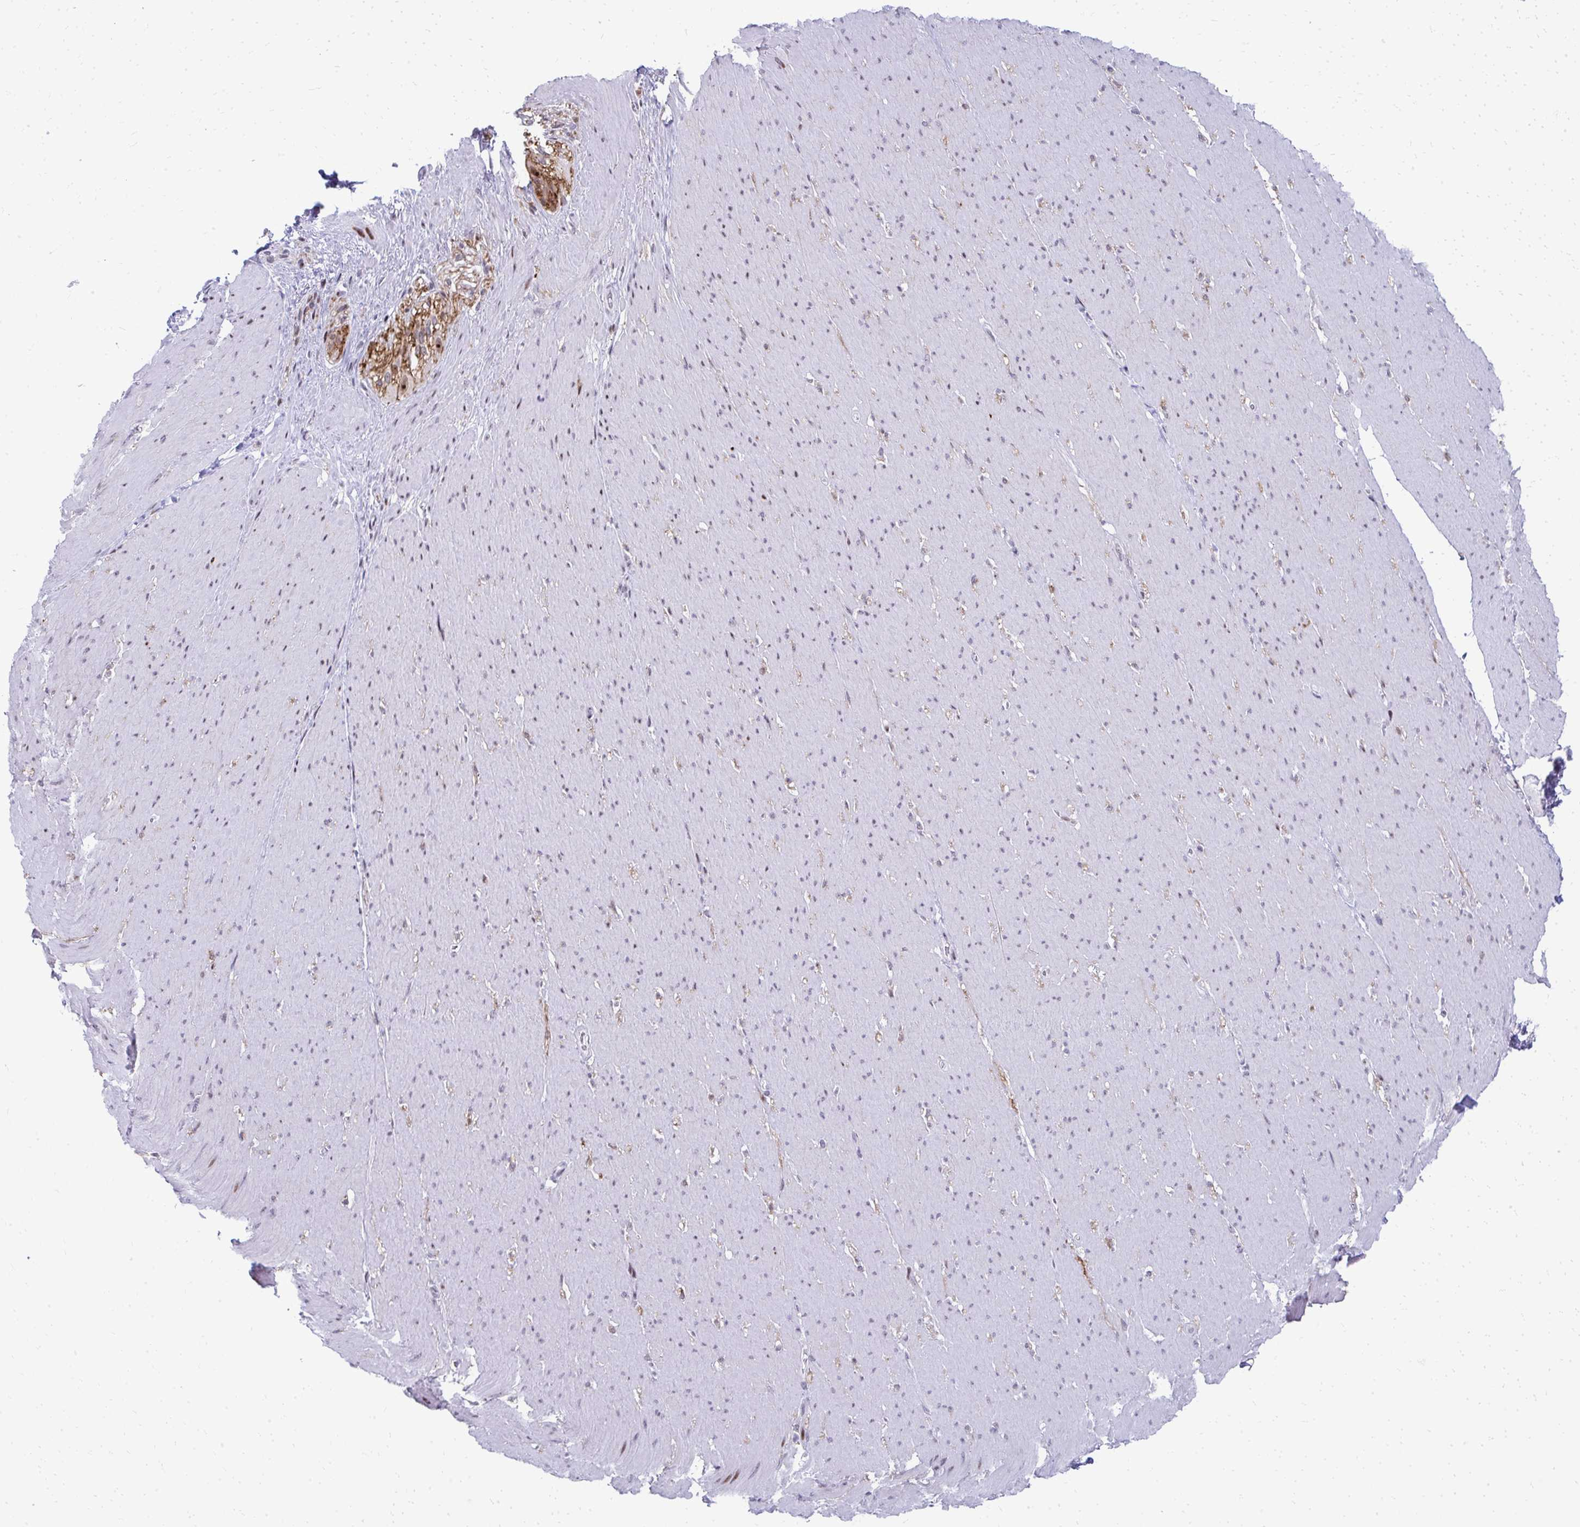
{"staining": {"intensity": "moderate", "quantity": "<25%", "location": "nuclear"}, "tissue": "smooth muscle", "cell_type": "Smooth muscle cells", "image_type": "normal", "snomed": [{"axis": "morphology", "description": "Normal tissue, NOS"}, {"axis": "topography", "description": "Smooth muscle"}, {"axis": "topography", "description": "Rectum"}], "caption": "IHC image of unremarkable smooth muscle: smooth muscle stained using IHC shows low levels of moderate protein expression localized specifically in the nuclear of smooth muscle cells, appearing as a nuclear brown color.", "gene": "GLDN", "patient": {"sex": "male", "age": 53}}